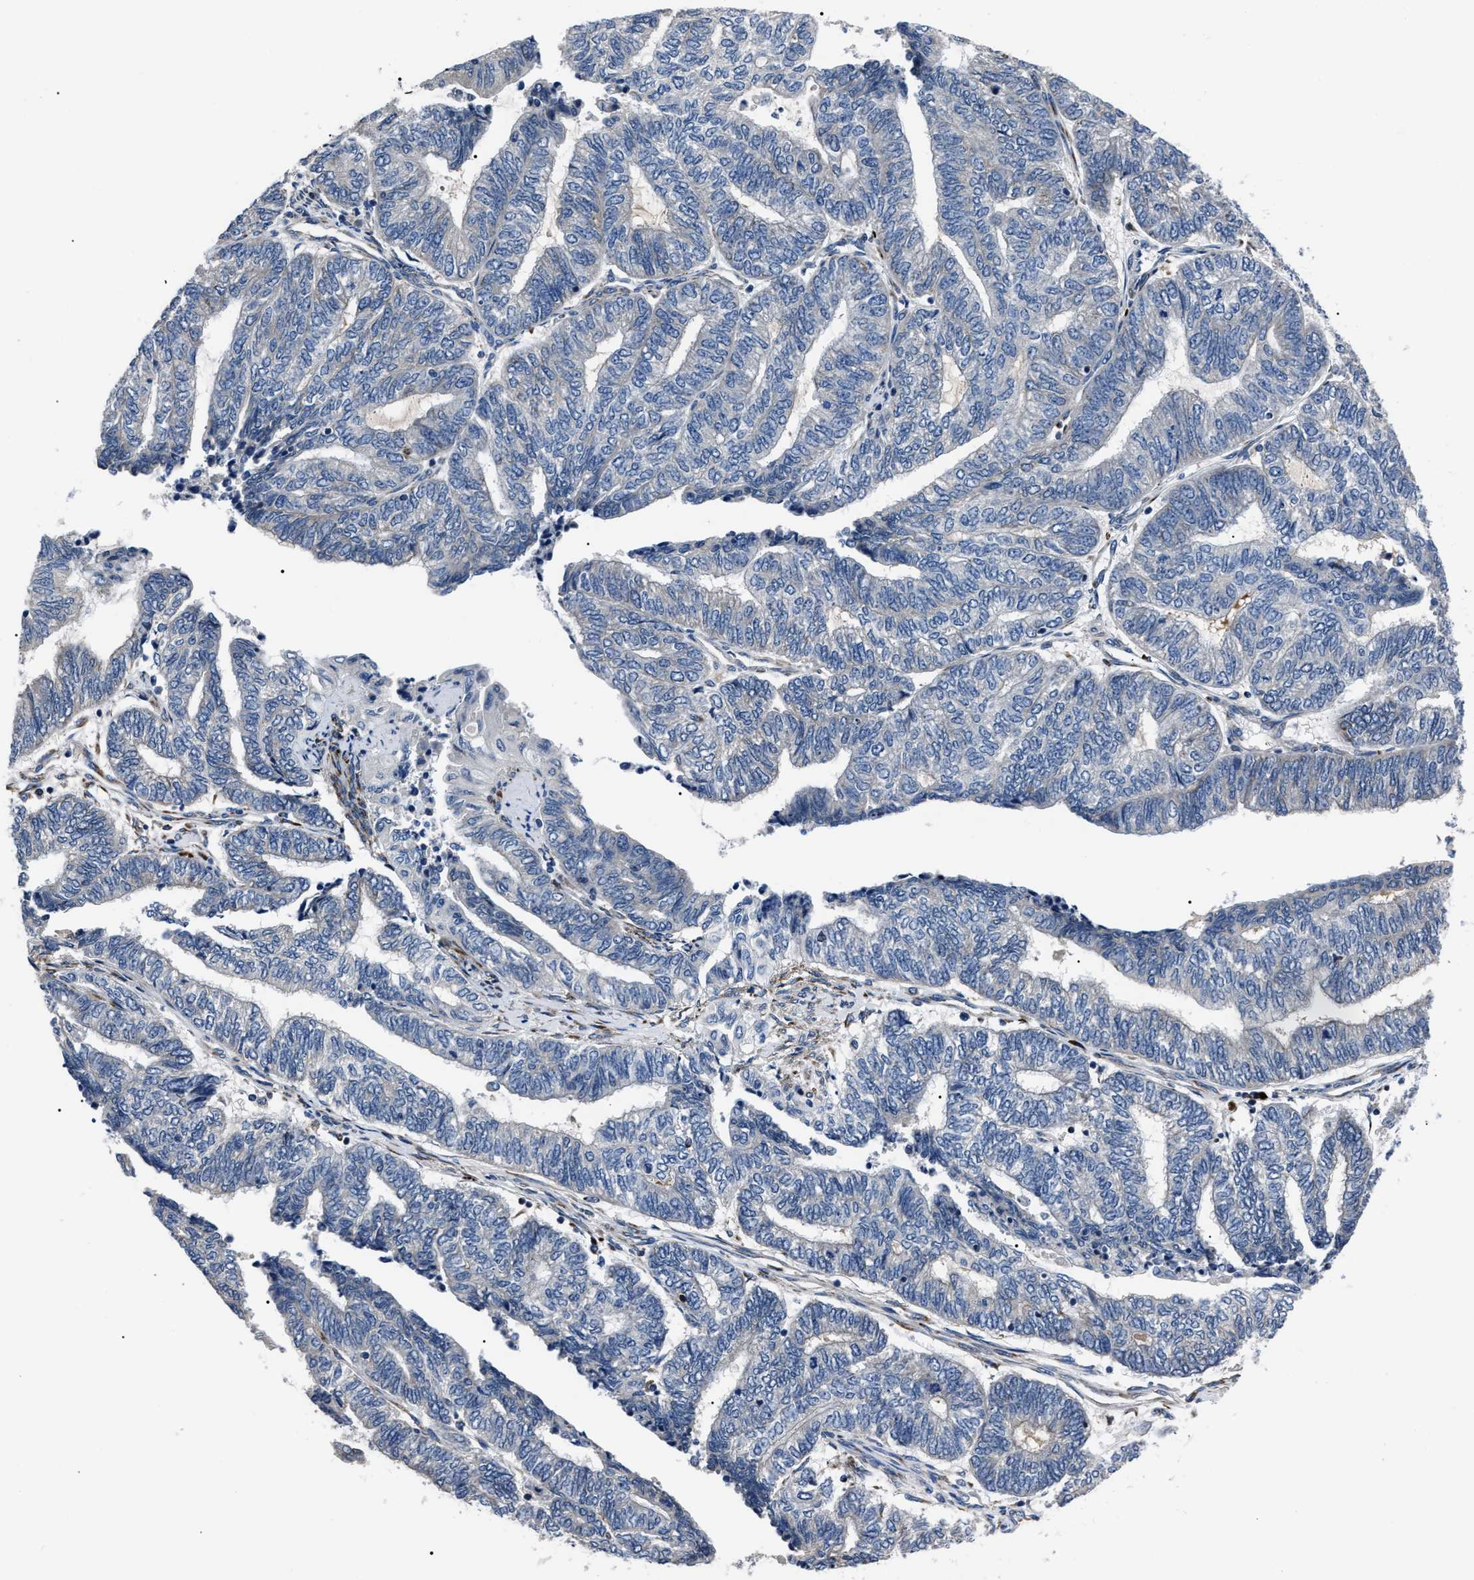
{"staining": {"intensity": "negative", "quantity": "none", "location": "none"}, "tissue": "endometrial cancer", "cell_type": "Tumor cells", "image_type": "cancer", "snomed": [{"axis": "morphology", "description": "Adenocarcinoma, NOS"}, {"axis": "topography", "description": "Uterus"}, {"axis": "topography", "description": "Endometrium"}], "caption": "Protein analysis of endometrial cancer exhibits no significant positivity in tumor cells. The staining was performed using DAB (3,3'-diaminobenzidine) to visualize the protein expression in brown, while the nuclei were stained in blue with hematoxylin (Magnification: 20x).", "gene": "LRRC14", "patient": {"sex": "female", "age": 70}}